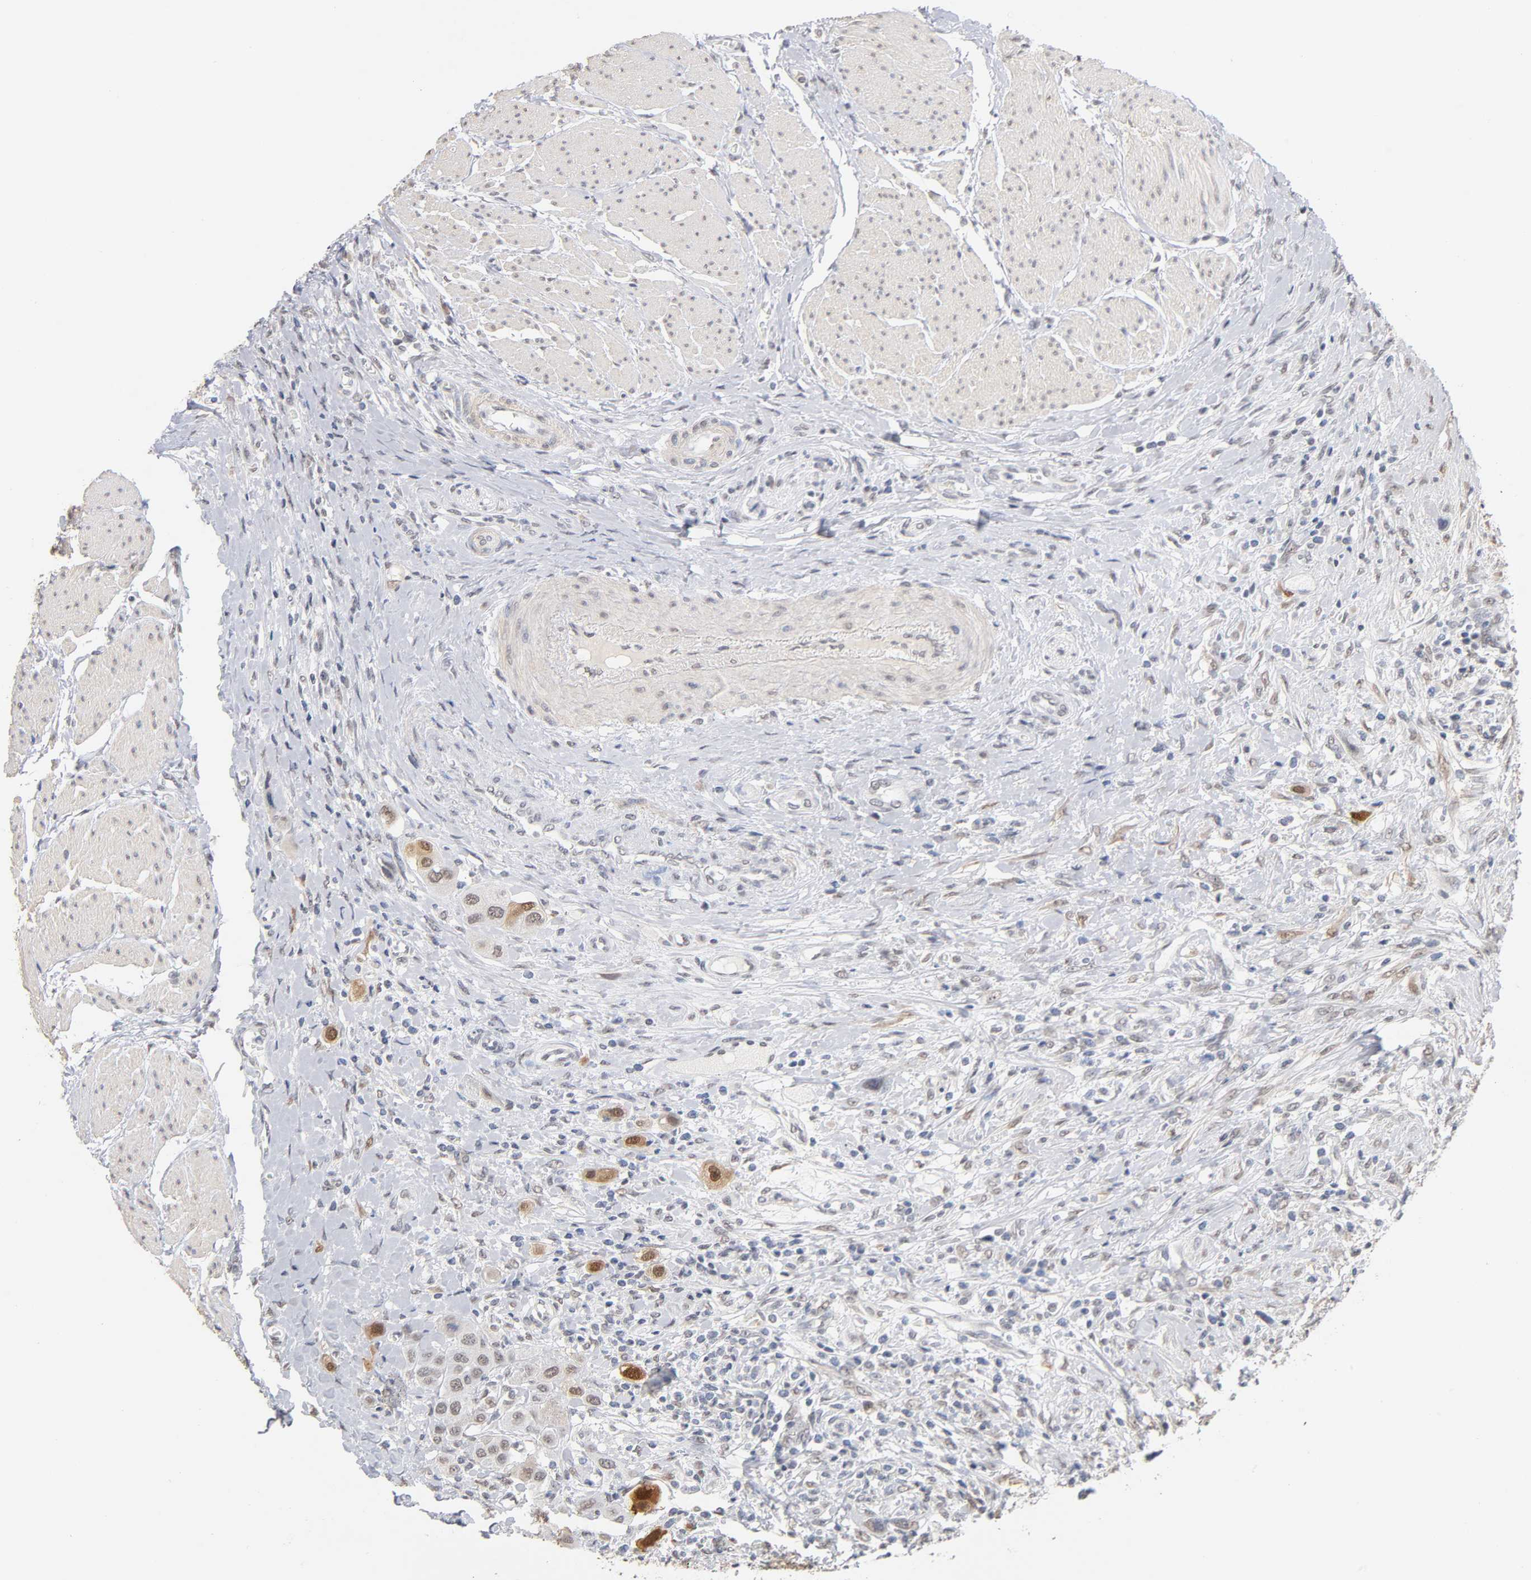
{"staining": {"intensity": "moderate", "quantity": "25%-75%", "location": "cytoplasmic/membranous,nuclear"}, "tissue": "urothelial cancer", "cell_type": "Tumor cells", "image_type": "cancer", "snomed": [{"axis": "morphology", "description": "Urothelial carcinoma, High grade"}, {"axis": "topography", "description": "Urinary bladder"}], "caption": "Immunohistochemistry staining of high-grade urothelial carcinoma, which demonstrates medium levels of moderate cytoplasmic/membranous and nuclear positivity in about 25%-75% of tumor cells indicating moderate cytoplasmic/membranous and nuclear protein expression. The staining was performed using DAB (brown) for protein detection and nuclei were counterstained in hematoxylin (blue).", "gene": "CRABP2", "patient": {"sex": "male", "age": 50}}